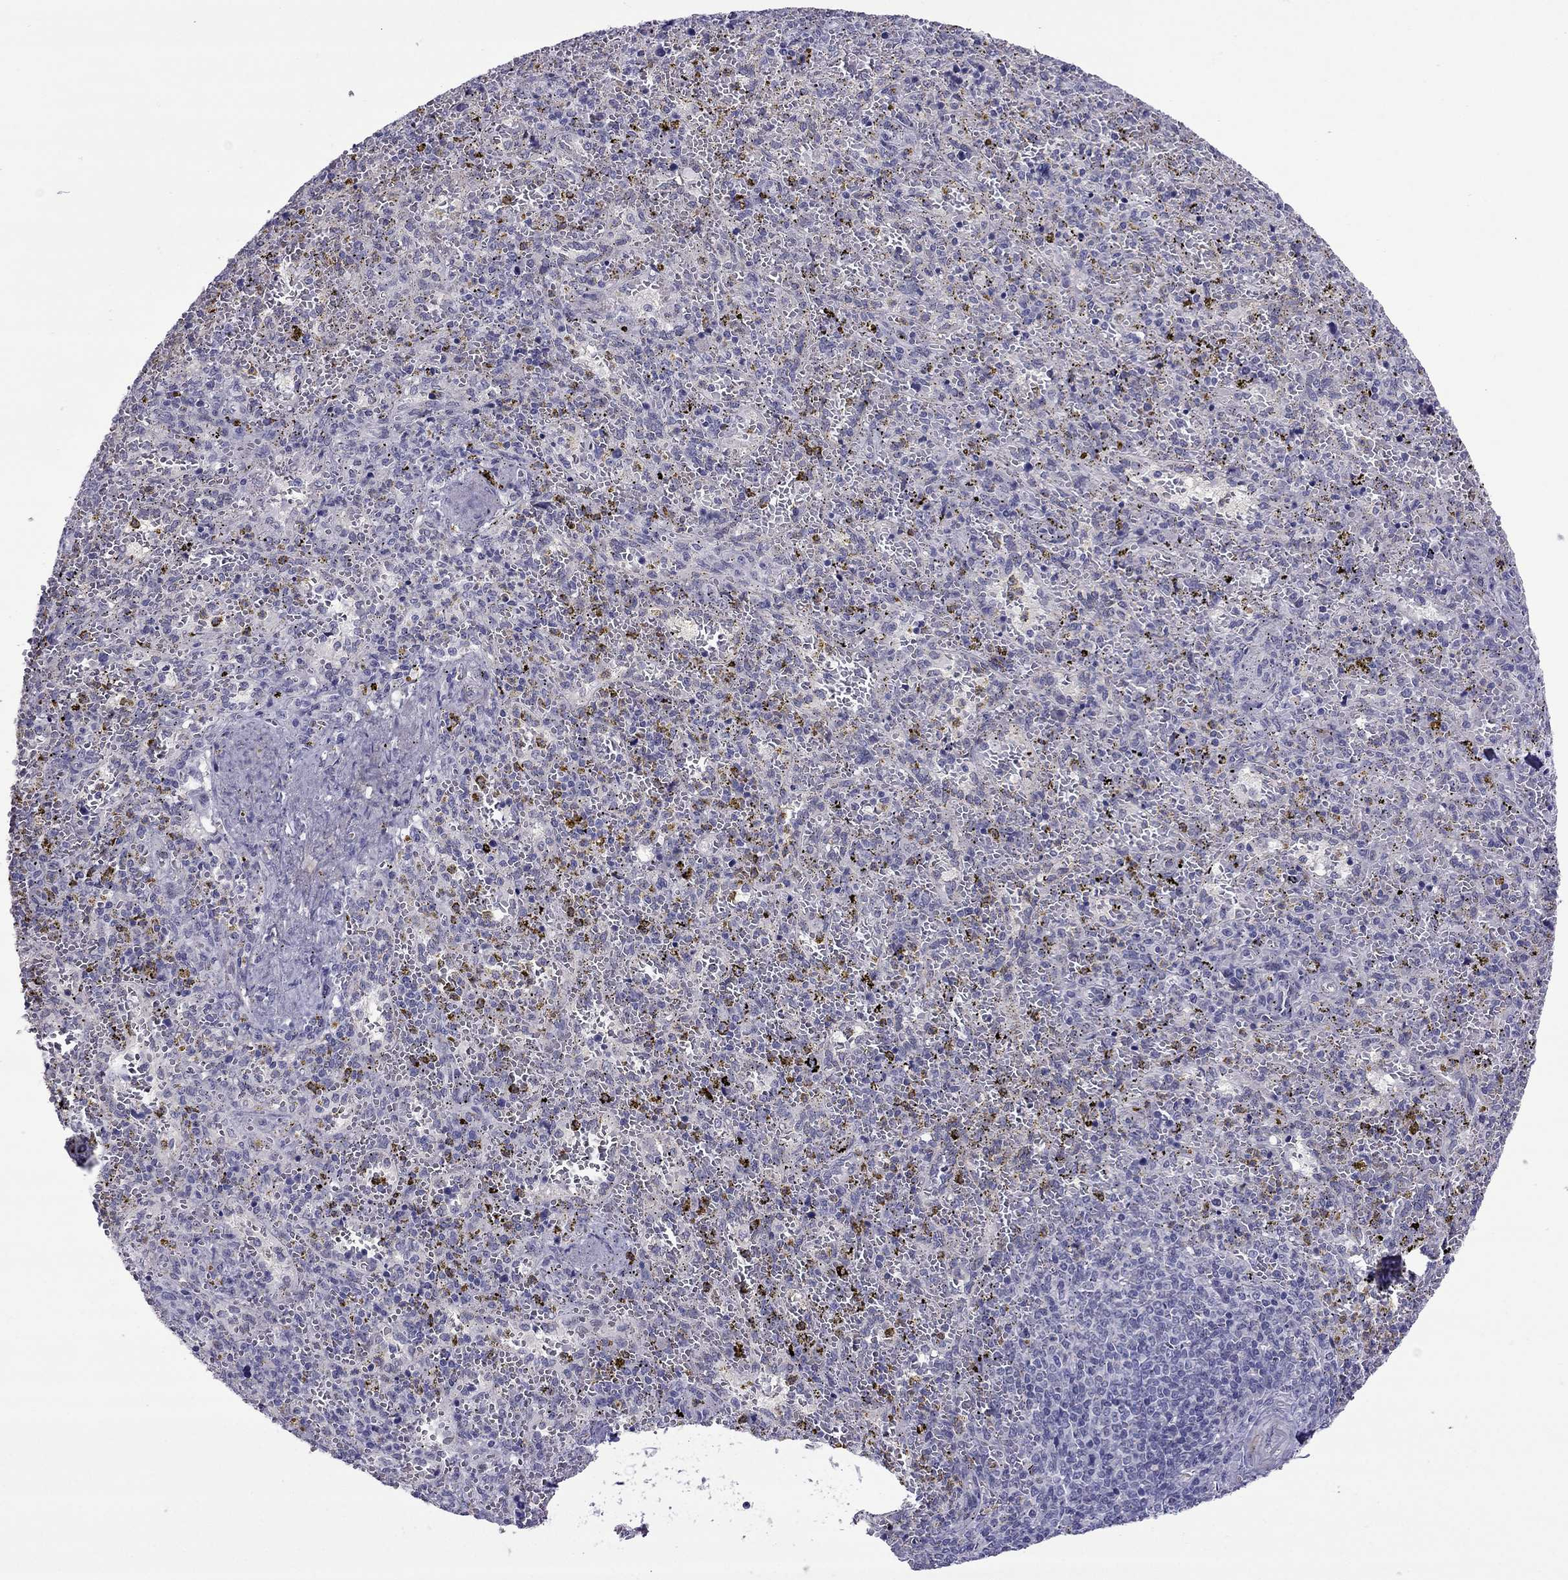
{"staining": {"intensity": "negative", "quantity": "none", "location": "none"}, "tissue": "spleen", "cell_type": "Cells in red pulp", "image_type": "normal", "snomed": [{"axis": "morphology", "description": "Normal tissue, NOS"}, {"axis": "topography", "description": "Spleen"}], "caption": "The micrograph exhibits no staining of cells in red pulp in normal spleen.", "gene": "MYBPH", "patient": {"sex": "female", "age": 50}}